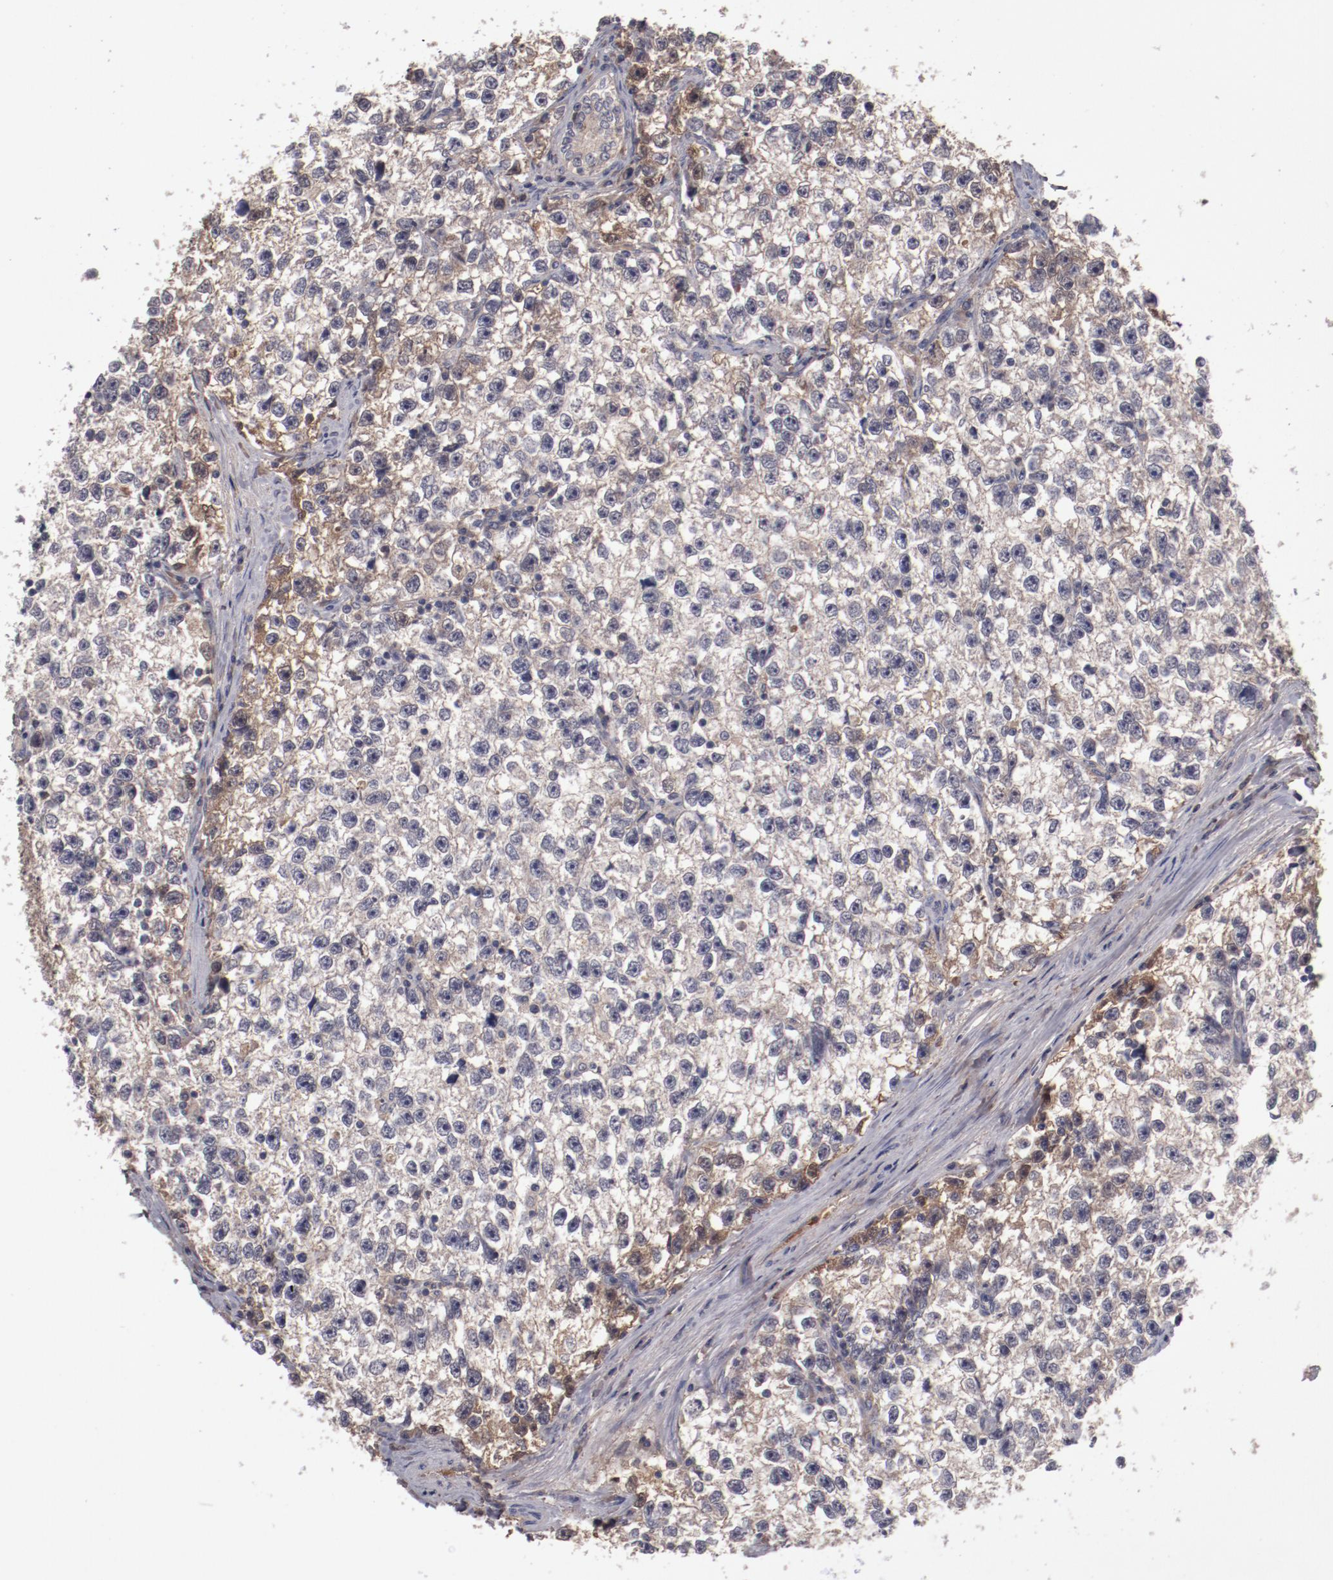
{"staining": {"intensity": "moderate", "quantity": "<25%", "location": "cytoplasmic/membranous"}, "tissue": "testis cancer", "cell_type": "Tumor cells", "image_type": "cancer", "snomed": [{"axis": "morphology", "description": "Seminoma, NOS"}, {"axis": "morphology", "description": "Carcinoma, Embryonal, NOS"}, {"axis": "topography", "description": "Testis"}], "caption": "This is a histology image of immunohistochemistry staining of embryonal carcinoma (testis), which shows moderate expression in the cytoplasmic/membranous of tumor cells.", "gene": "CP", "patient": {"sex": "male", "age": 30}}